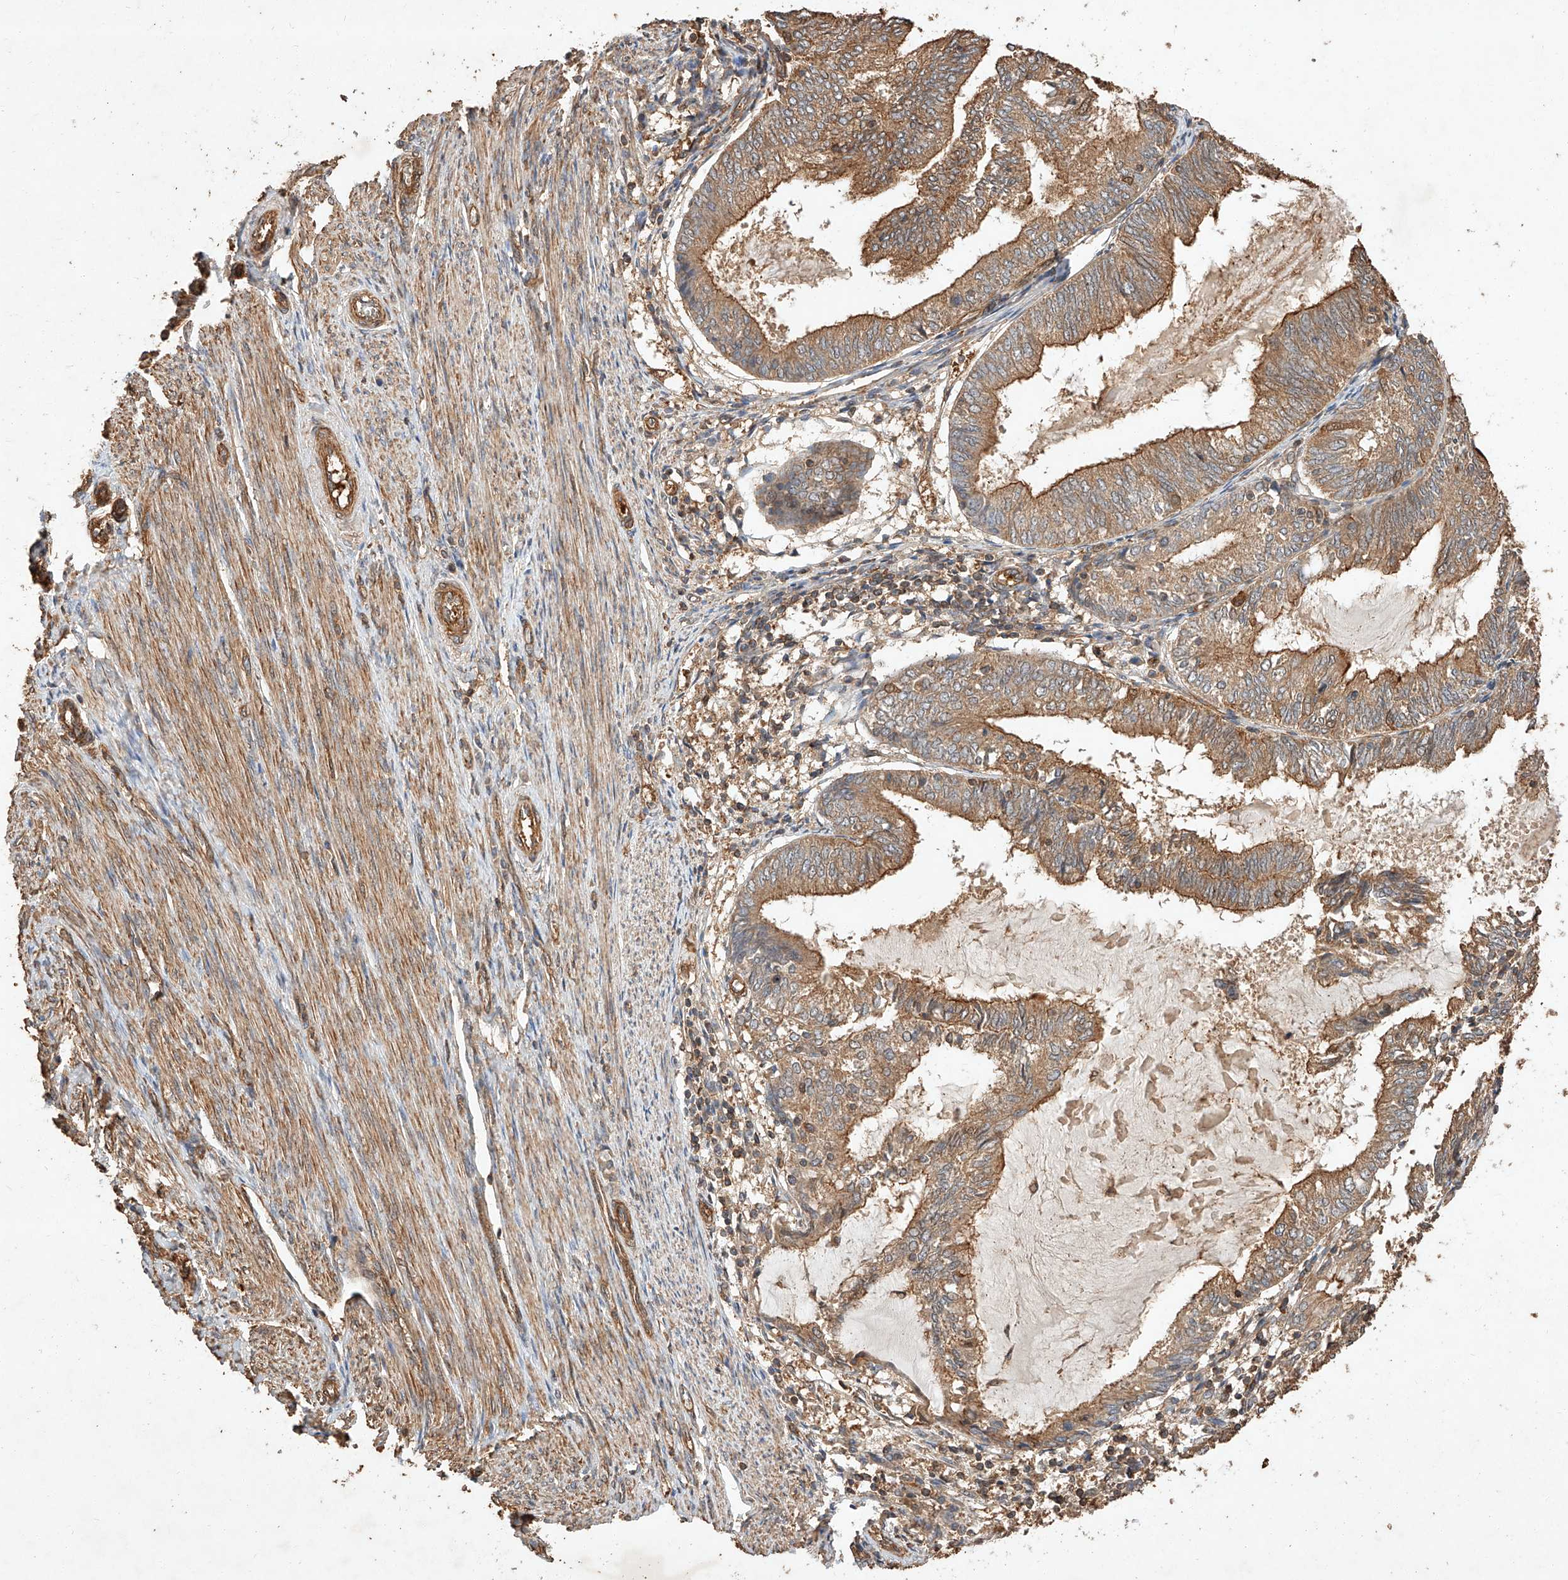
{"staining": {"intensity": "moderate", "quantity": ">75%", "location": "cytoplasmic/membranous"}, "tissue": "endometrial cancer", "cell_type": "Tumor cells", "image_type": "cancer", "snomed": [{"axis": "morphology", "description": "Adenocarcinoma, NOS"}, {"axis": "topography", "description": "Endometrium"}], "caption": "DAB immunohistochemical staining of human endometrial cancer (adenocarcinoma) shows moderate cytoplasmic/membranous protein expression in about >75% of tumor cells. The protein is stained brown, and the nuclei are stained in blue (DAB (3,3'-diaminobenzidine) IHC with brightfield microscopy, high magnification).", "gene": "GHDC", "patient": {"sex": "female", "age": 81}}